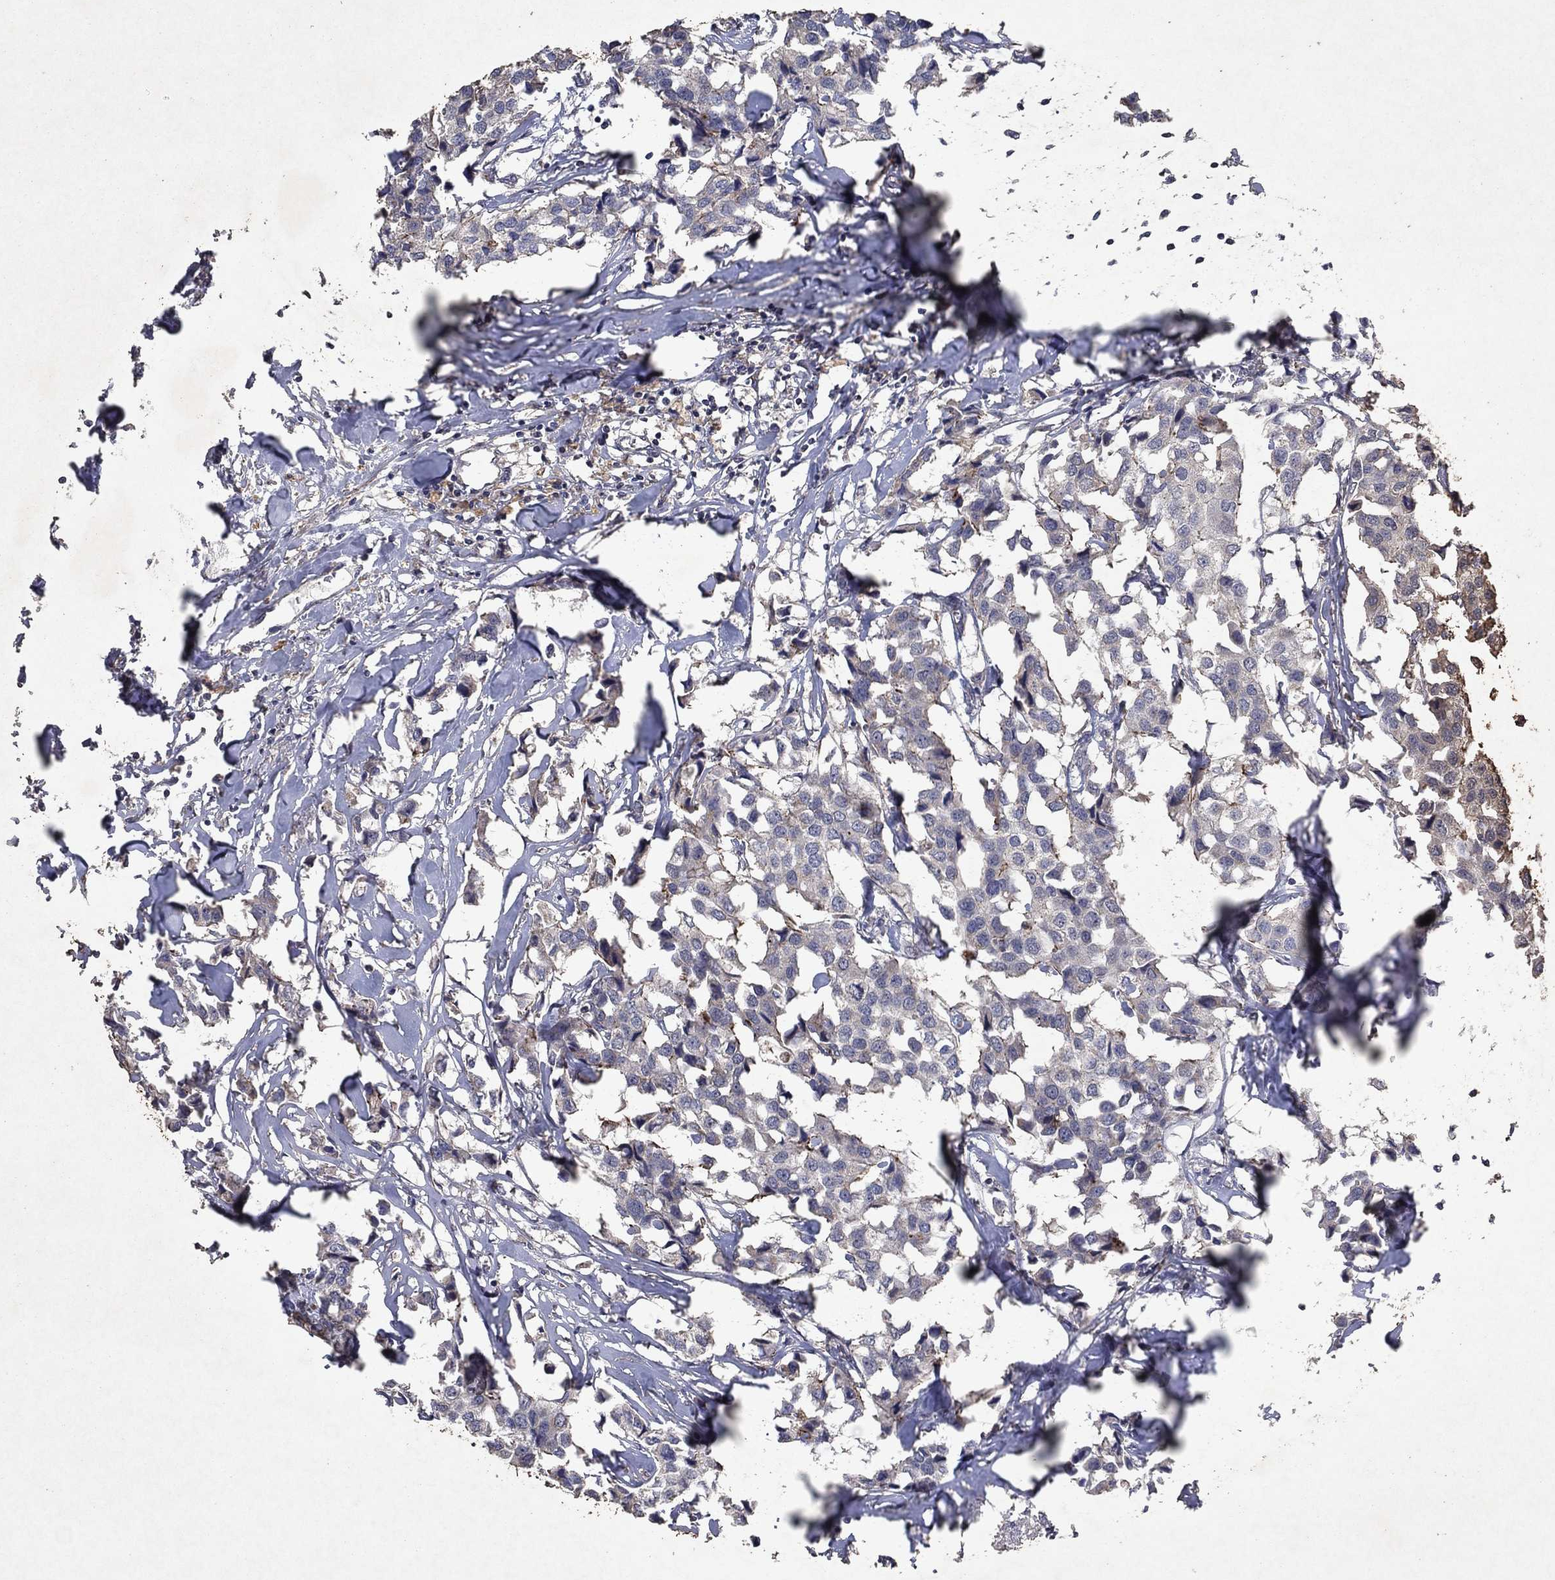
{"staining": {"intensity": "strong", "quantity": "<25%", "location": "cytoplasmic/membranous"}, "tissue": "breast cancer", "cell_type": "Tumor cells", "image_type": "cancer", "snomed": [{"axis": "morphology", "description": "Duct carcinoma"}, {"axis": "topography", "description": "Breast"}], "caption": "DAB immunohistochemical staining of breast cancer (infiltrating ductal carcinoma) reveals strong cytoplasmic/membranous protein positivity in approximately <25% of tumor cells. The protein of interest is shown in brown color, while the nuclei are stained blue.", "gene": "FRG1", "patient": {"sex": "female", "age": 80}}